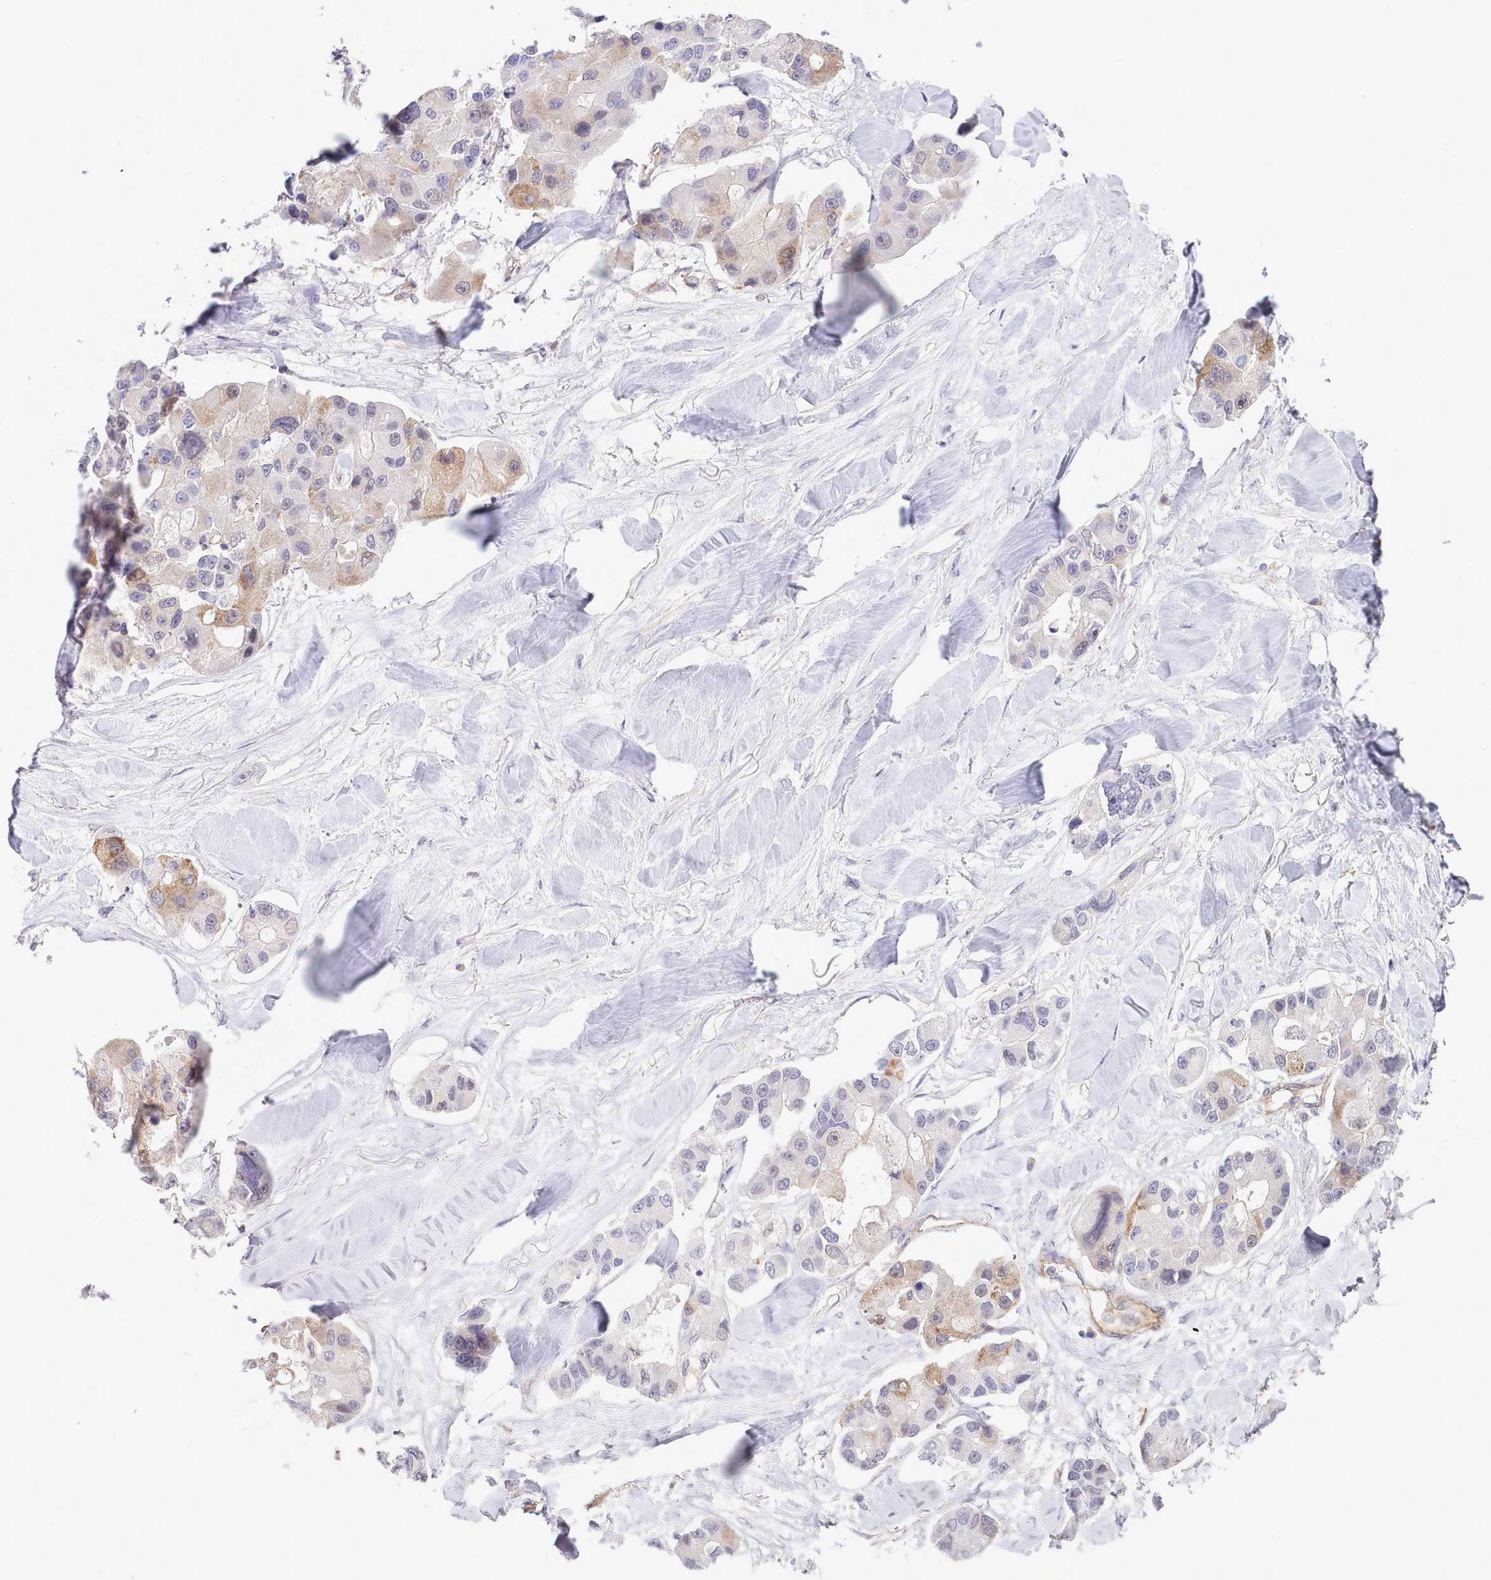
{"staining": {"intensity": "weak", "quantity": "<25%", "location": "cytoplasmic/membranous"}, "tissue": "lung cancer", "cell_type": "Tumor cells", "image_type": "cancer", "snomed": [{"axis": "morphology", "description": "Adenocarcinoma, NOS"}, {"axis": "topography", "description": "Lung"}], "caption": "Tumor cells show no significant staining in lung cancer. Brightfield microscopy of immunohistochemistry (IHC) stained with DAB (brown) and hematoxylin (blue), captured at high magnification.", "gene": "ZC3H13", "patient": {"sex": "female", "age": 54}}